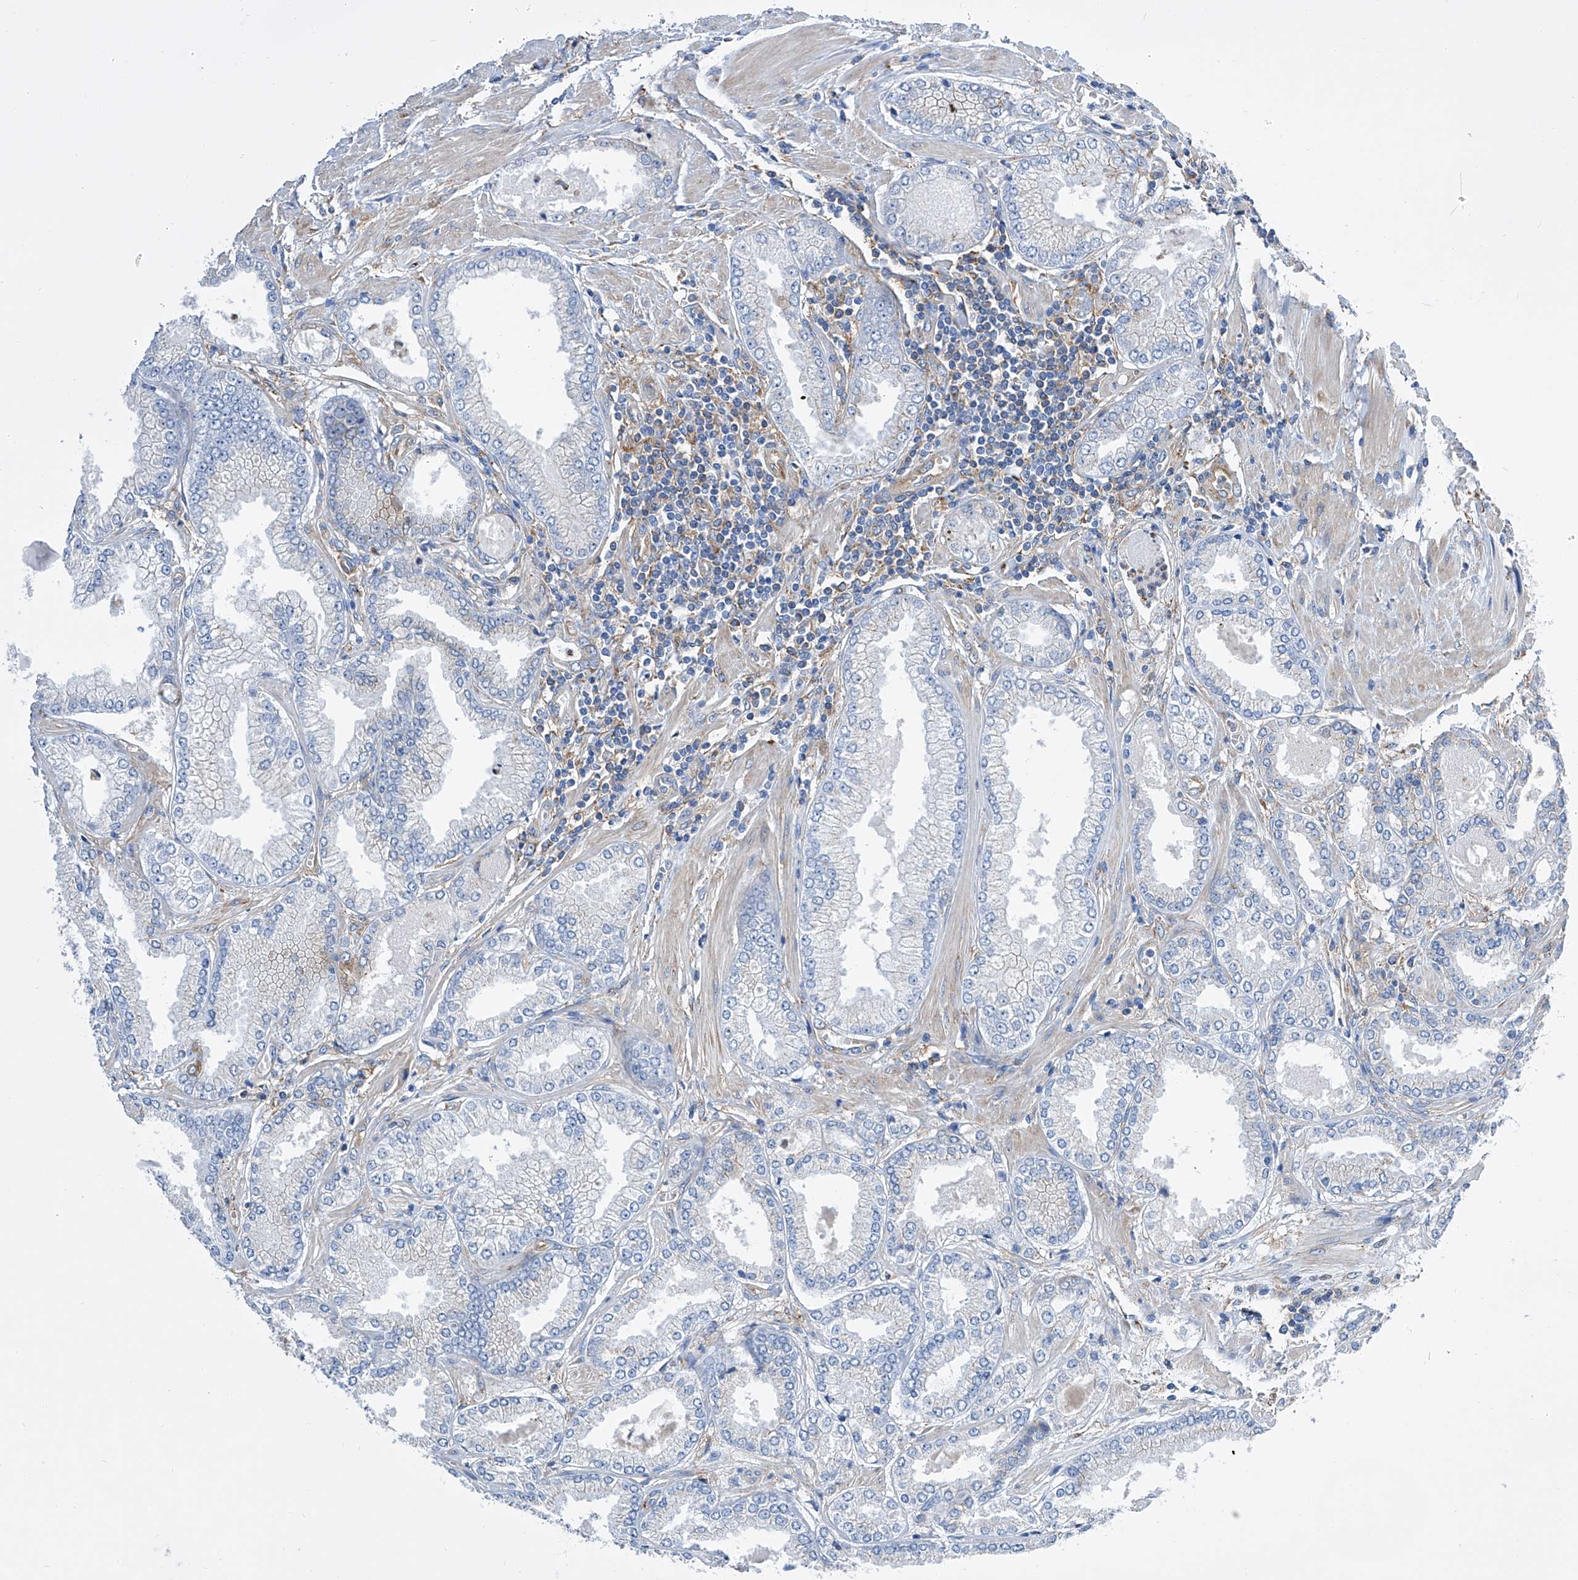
{"staining": {"intensity": "negative", "quantity": "none", "location": "none"}, "tissue": "prostate cancer", "cell_type": "Tumor cells", "image_type": "cancer", "snomed": [{"axis": "morphology", "description": "Adenocarcinoma, Low grade"}, {"axis": "topography", "description": "Prostate"}], "caption": "This is an IHC micrograph of human prostate cancer. There is no staining in tumor cells.", "gene": "GPT", "patient": {"sex": "male", "age": 62}}